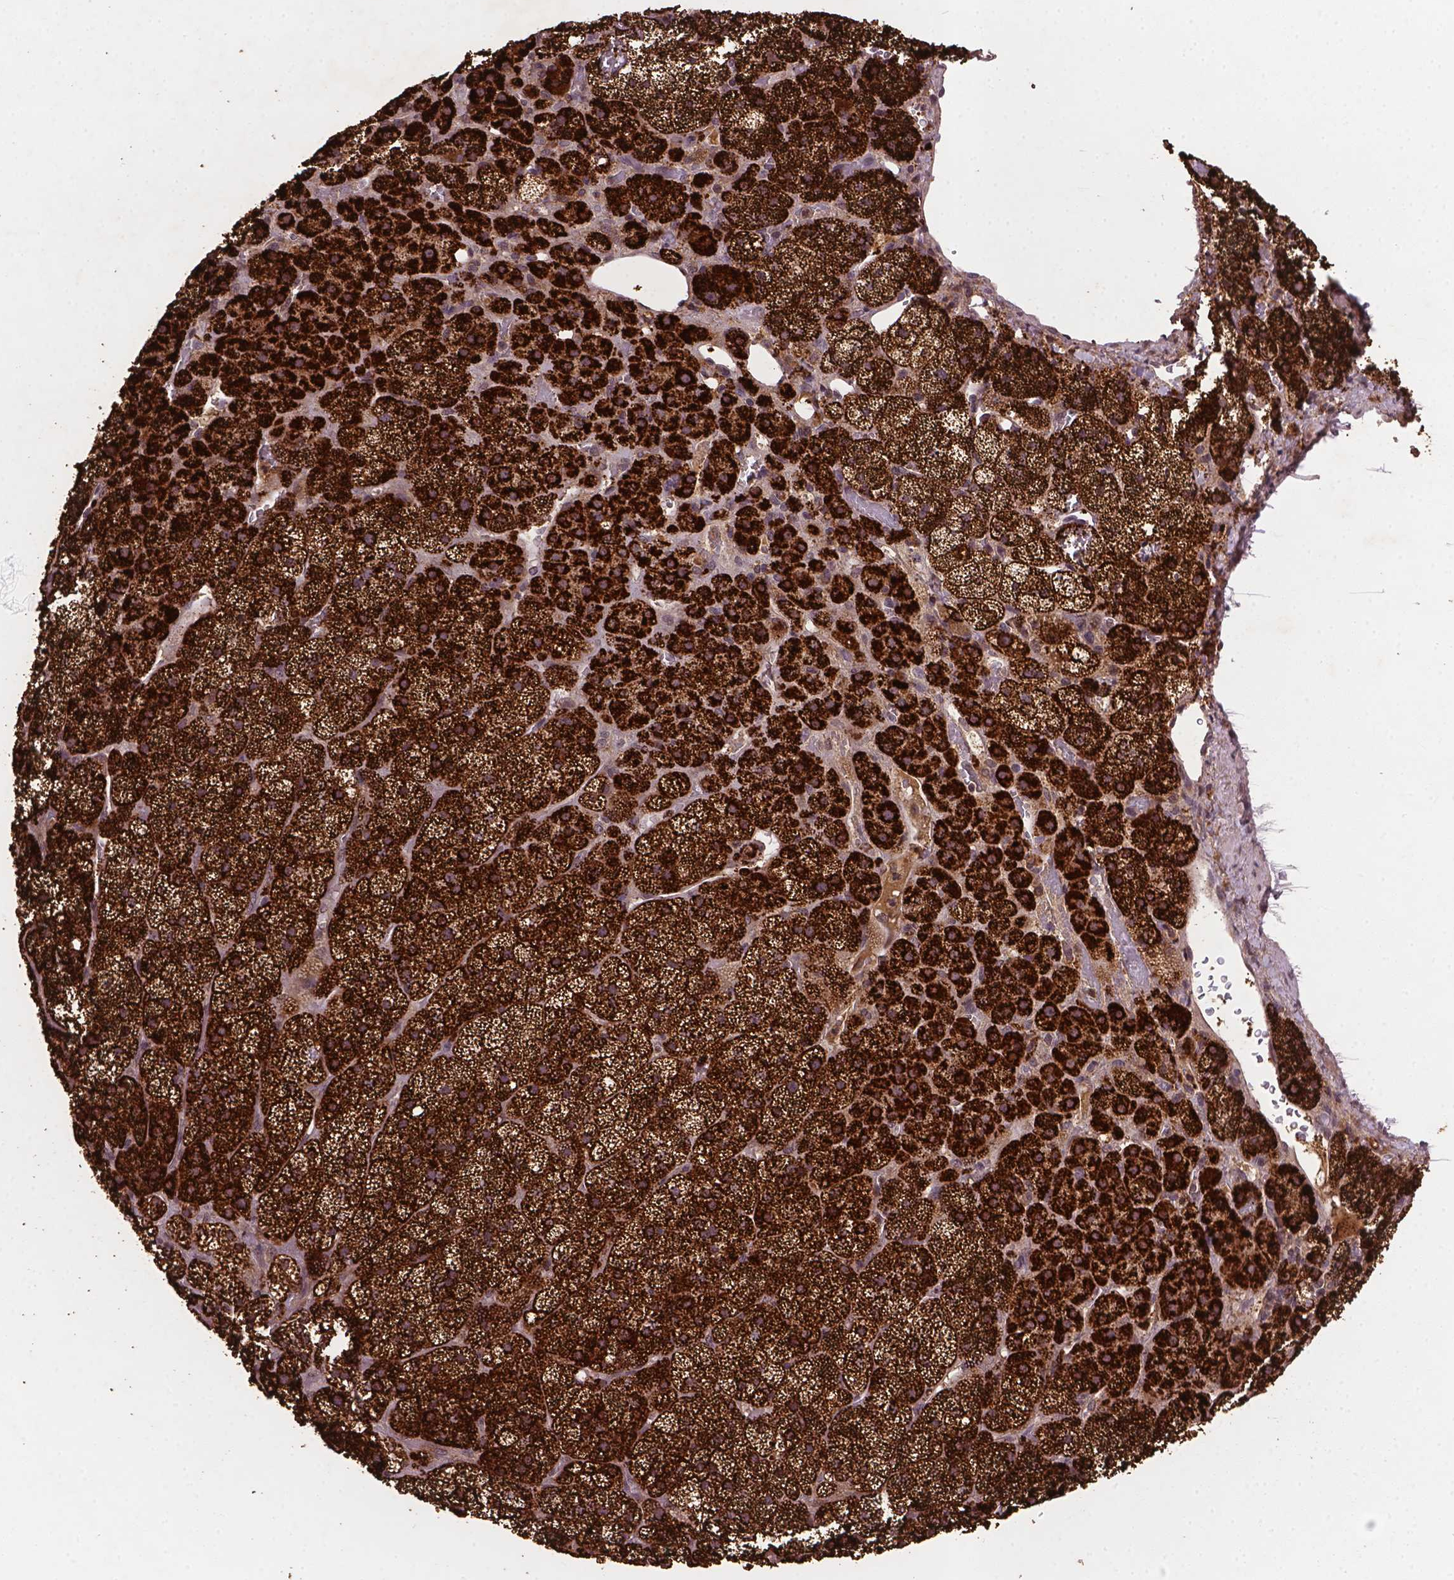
{"staining": {"intensity": "strong", "quantity": ">75%", "location": "cytoplasmic/membranous"}, "tissue": "adrenal gland", "cell_type": "Glandular cells", "image_type": "normal", "snomed": [{"axis": "morphology", "description": "Normal tissue, NOS"}, {"axis": "topography", "description": "Adrenal gland"}], "caption": "Immunohistochemistry (IHC) micrograph of unremarkable adrenal gland: adrenal gland stained using IHC displays high levels of strong protein expression localized specifically in the cytoplasmic/membranous of glandular cells, appearing as a cytoplasmic/membranous brown color.", "gene": "NIPAL2", "patient": {"sex": "male", "age": 57}}